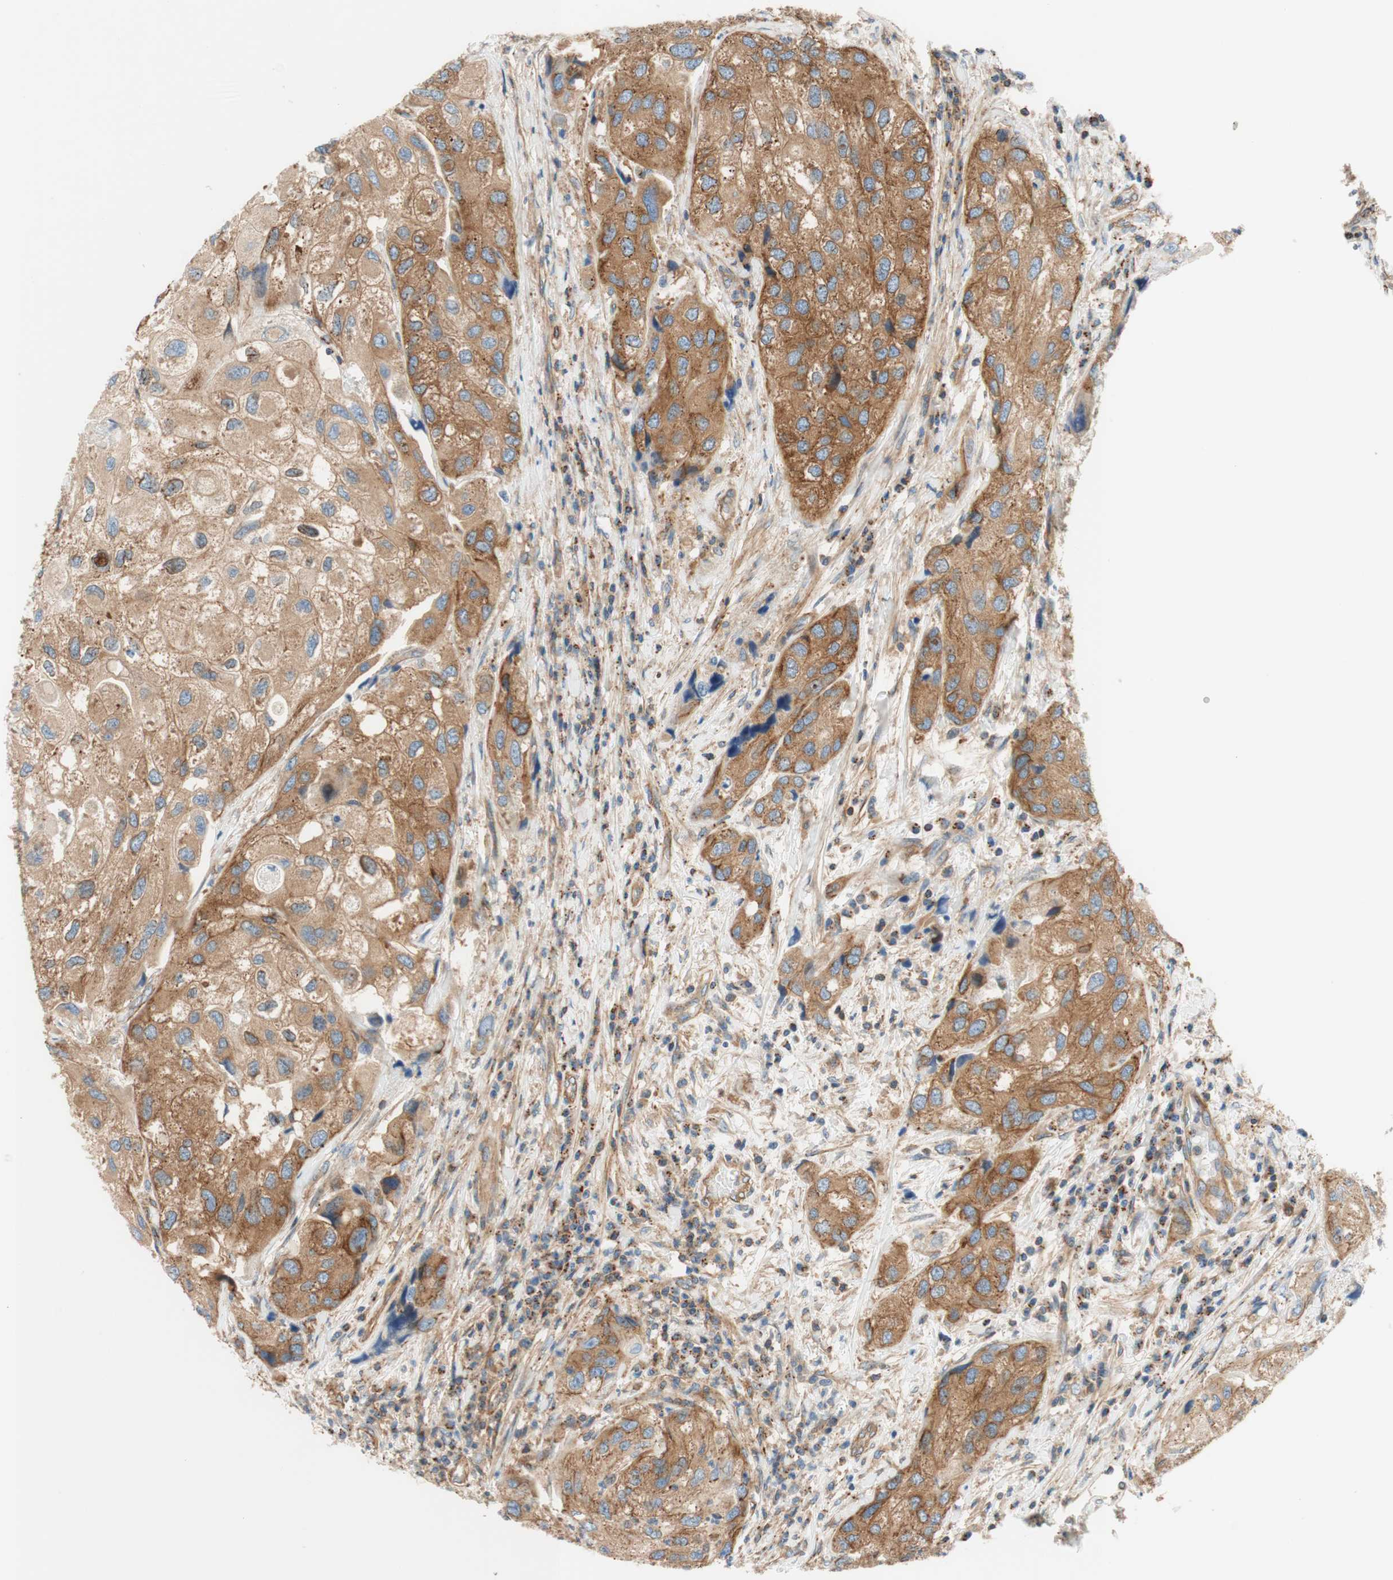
{"staining": {"intensity": "moderate", "quantity": ">75%", "location": "cytoplasmic/membranous"}, "tissue": "urothelial cancer", "cell_type": "Tumor cells", "image_type": "cancer", "snomed": [{"axis": "morphology", "description": "Urothelial carcinoma, High grade"}, {"axis": "topography", "description": "Urinary bladder"}], "caption": "High-power microscopy captured an immunohistochemistry (IHC) image of urothelial cancer, revealing moderate cytoplasmic/membranous expression in about >75% of tumor cells.", "gene": "VPS26A", "patient": {"sex": "female", "age": 64}}